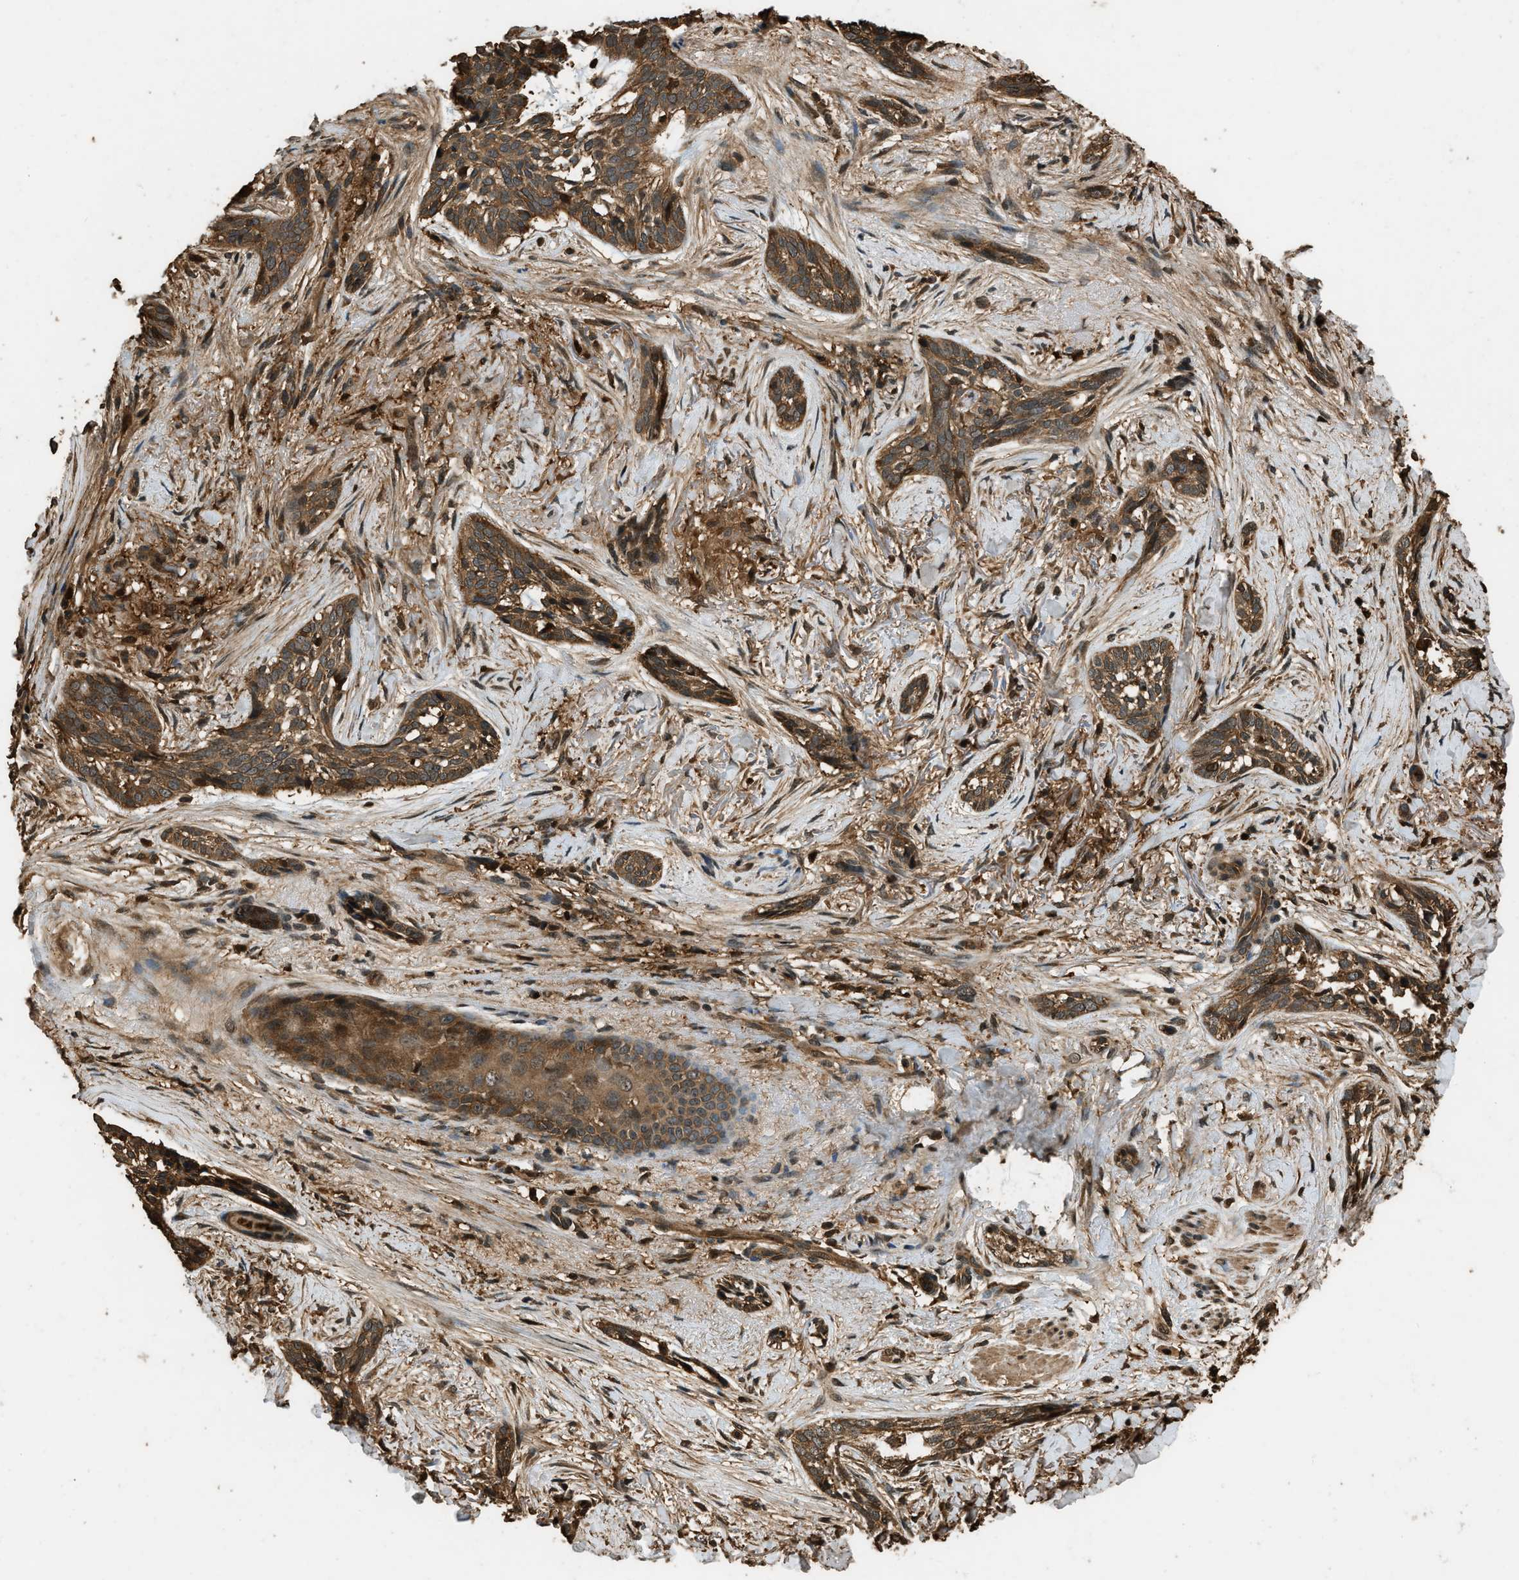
{"staining": {"intensity": "moderate", "quantity": ">75%", "location": "cytoplasmic/membranous"}, "tissue": "skin cancer", "cell_type": "Tumor cells", "image_type": "cancer", "snomed": [{"axis": "morphology", "description": "Basal cell carcinoma"}, {"axis": "topography", "description": "Skin"}], "caption": "Skin basal cell carcinoma was stained to show a protein in brown. There is medium levels of moderate cytoplasmic/membranous positivity in approximately >75% of tumor cells.", "gene": "RAP2A", "patient": {"sex": "female", "age": 88}}